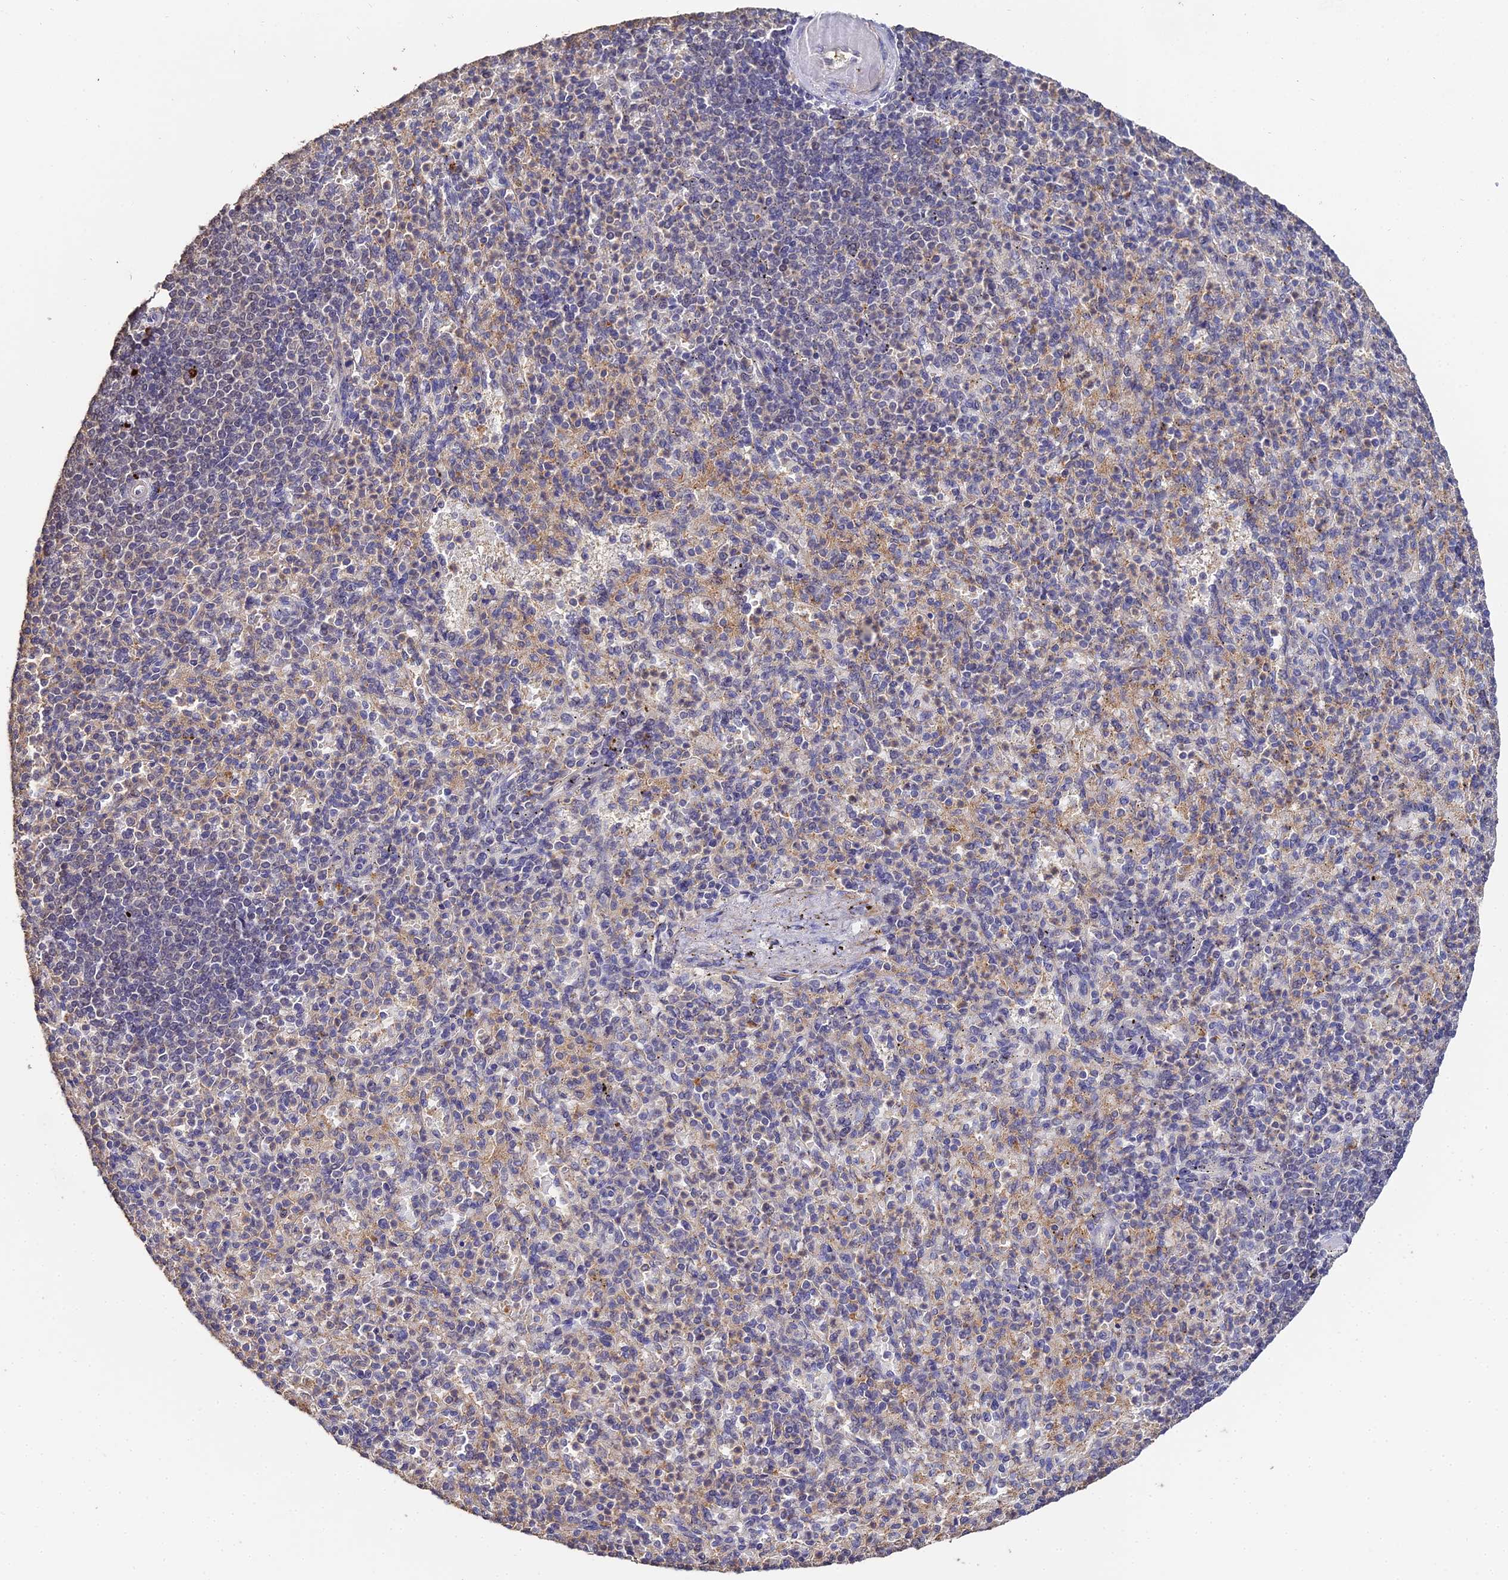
{"staining": {"intensity": "weak", "quantity": "<25%", "location": "cytoplasmic/membranous"}, "tissue": "spleen", "cell_type": "Cells in red pulp", "image_type": "normal", "snomed": [{"axis": "morphology", "description": "Normal tissue, NOS"}, {"axis": "topography", "description": "Spleen"}], "caption": "Immunohistochemical staining of unremarkable human spleen displays no significant staining in cells in red pulp. Nuclei are stained in blue.", "gene": "LSM5", "patient": {"sex": "female", "age": 74}}